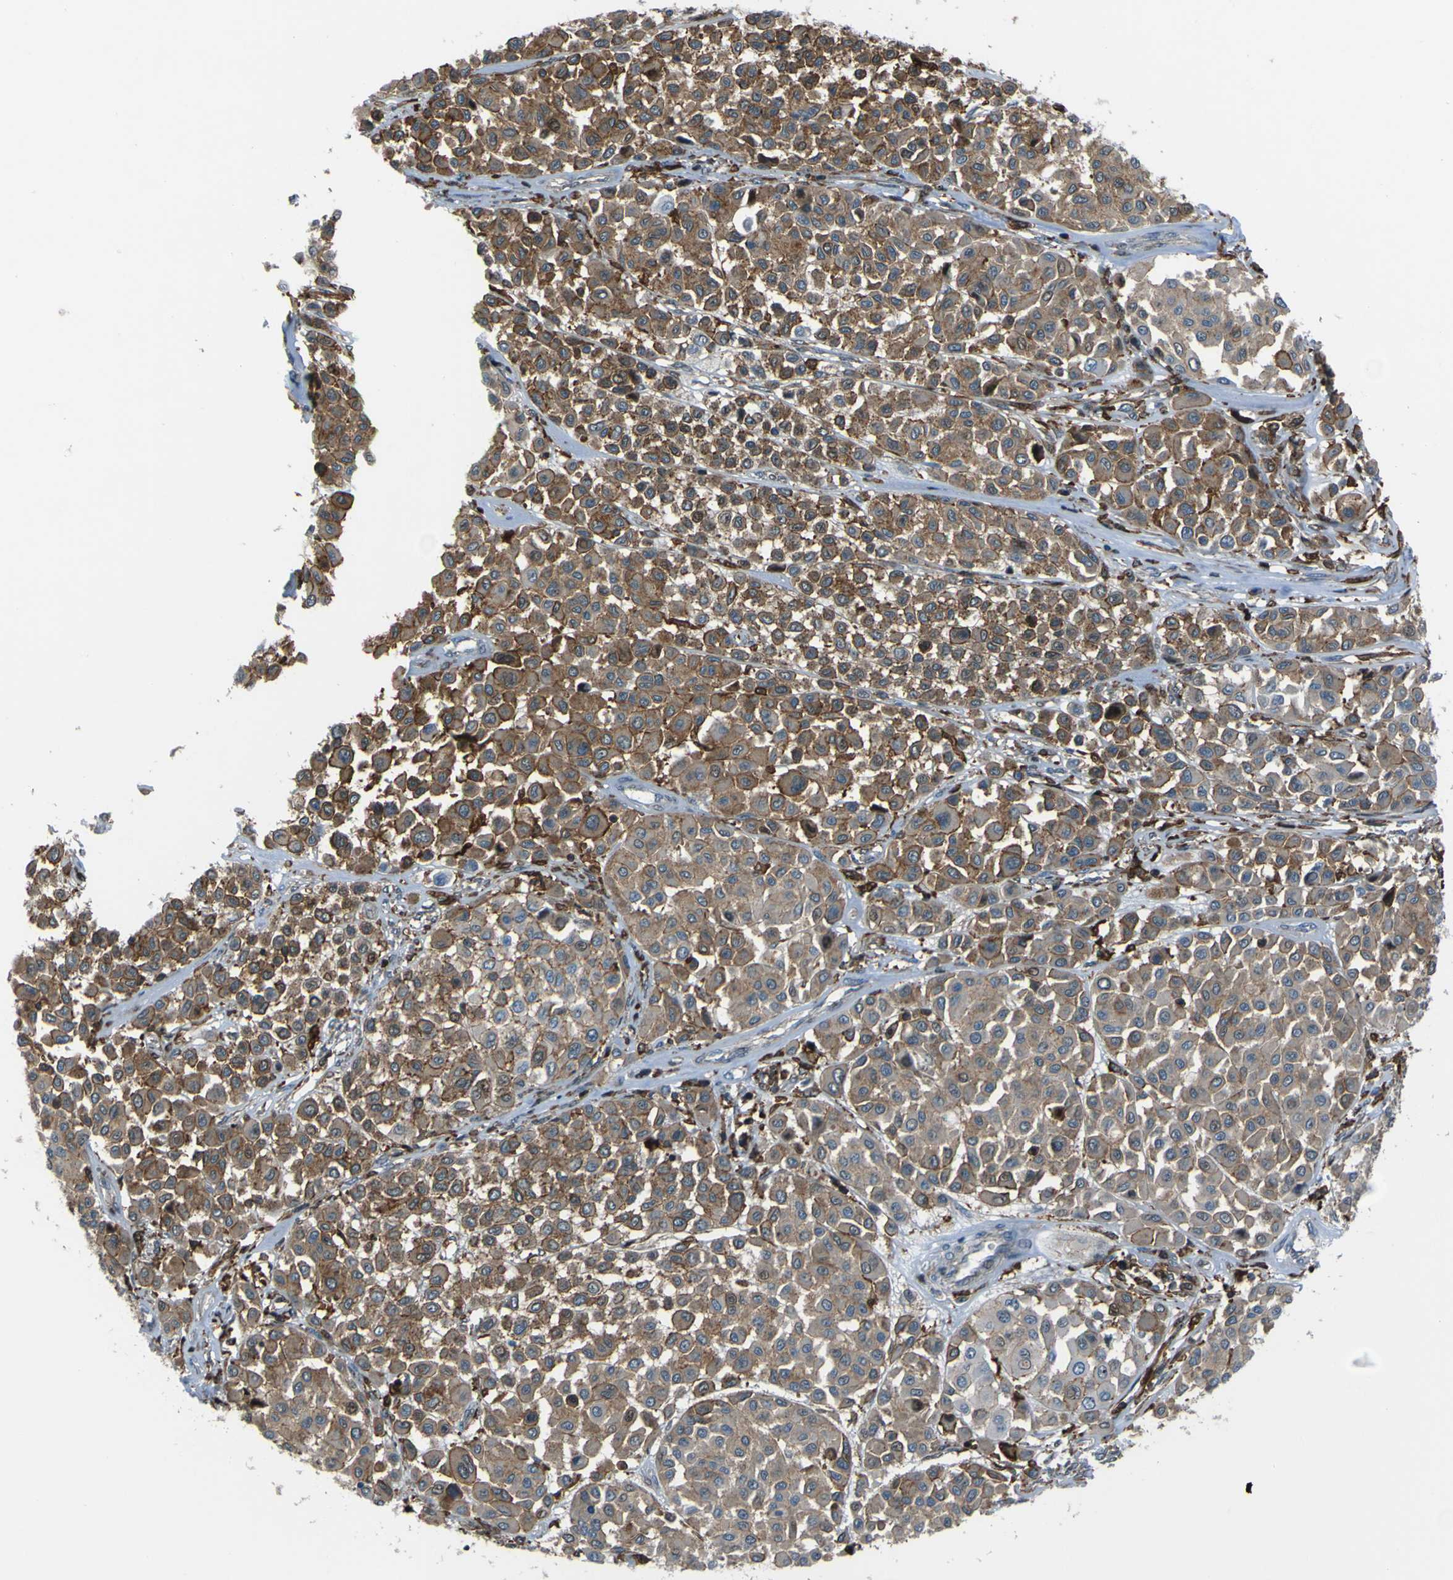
{"staining": {"intensity": "weak", "quantity": ">75%", "location": "cytoplasmic/membranous"}, "tissue": "melanoma", "cell_type": "Tumor cells", "image_type": "cancer", "snomed": [{"axis": "morphology", "description": "Malignant melanoma, Metastatic site"}, {"axis": "topography", "description": "Soft tissue"}], "caption": "A brown stain shows weak cytoplasmic/membranous staining of a protein in malignant melanoma (metastatic site) tumor cells.", "gene": "PCDHB5", "patient": {"sex": "male", "age": 41}}